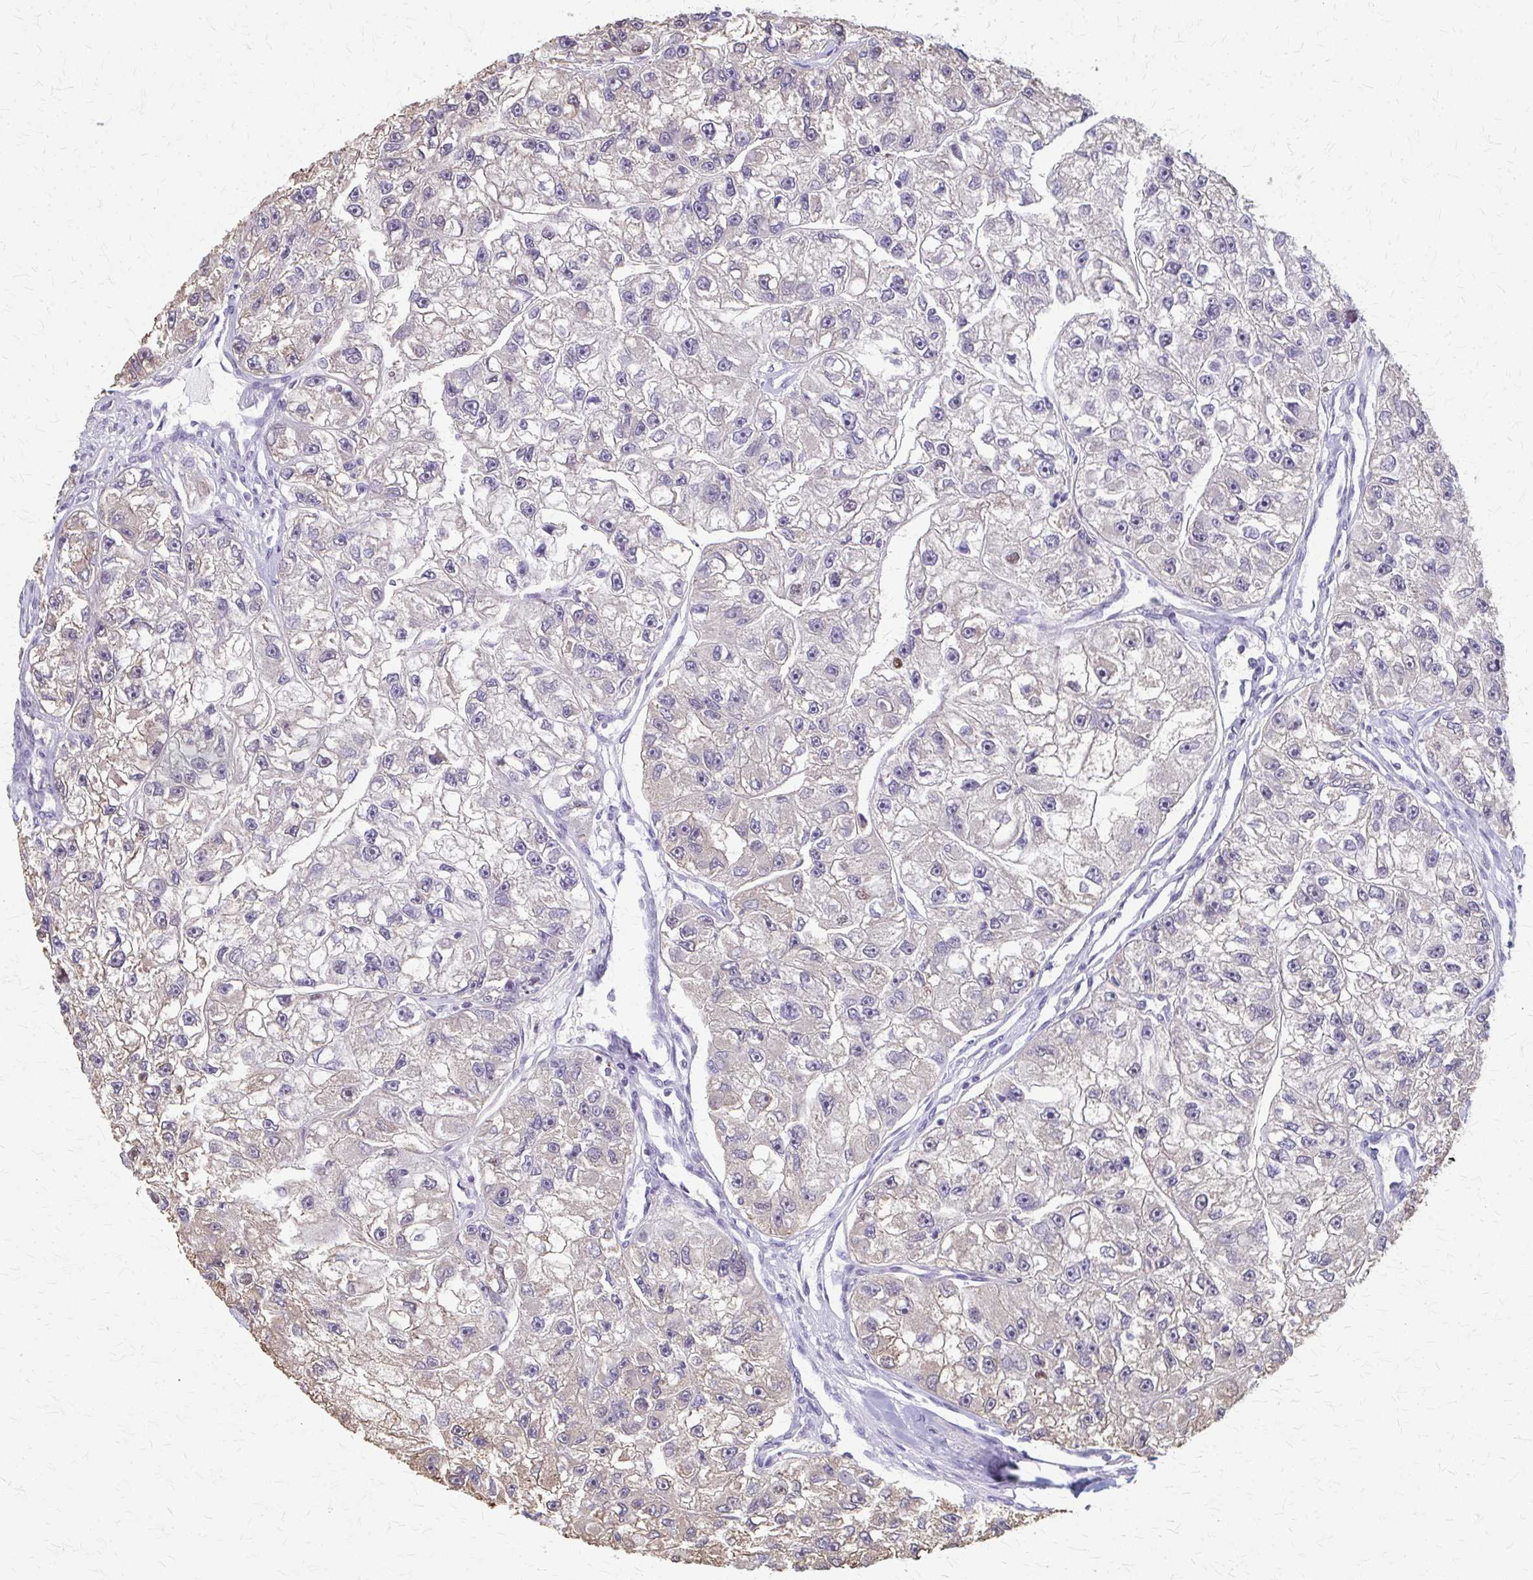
{"staining": {"intensity": "weak", "quantity": "<25%", "location": "cytoplasmic/membranous"}, "tissue": "renal cancer", "cell_type": "Tumor cells", "image_type": "cancer", "snomed": [{"axis": "morphology", "description": "Adenocarcinoma, NOS"}, {"axis": "topography", "description": "Kidney"}], "caption": "IHC of adenocarcinoma (renal) reveals no staining in tumor cells. (DAB (3,3'-diaminobenzidine) immunohistochemistry (IHC) with hematoxylin counter stain).", "gene": "RABGAP1L", "patient": {"sex": "male", "age": 63}}